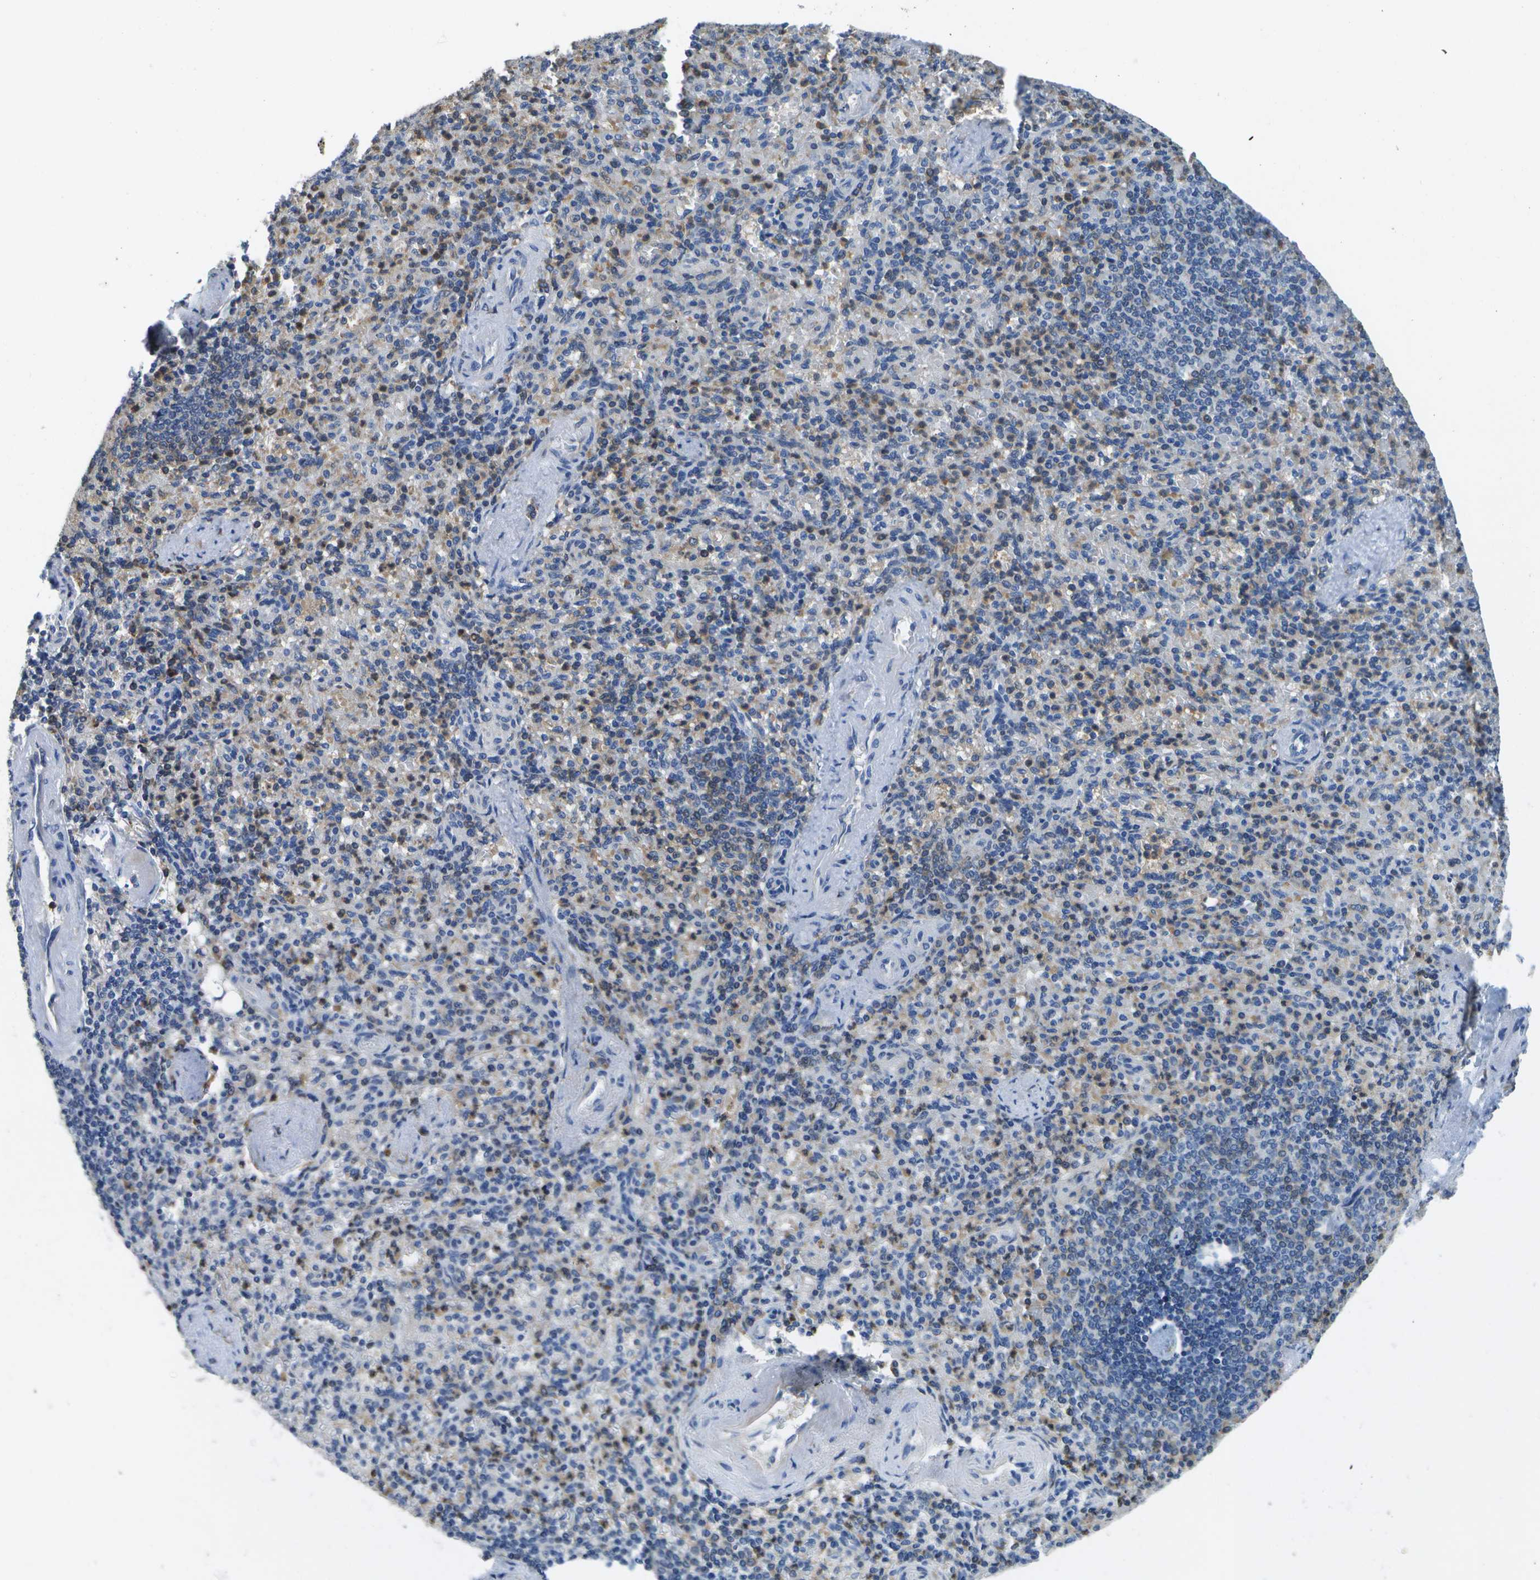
{"staining": {"intensity": "moderate", "quantity": "25%-75%", "location": "cytoplasmic/membranous,nuclear"}, "tissue": "spleen", "cell_type": "Cells in red pulp", "image_type": "normal", "snomed": [{"axis": "morphology", "description": "Normal tissue, NOS"}, {"axis": "topography", "description": "Spleen"}], "caption": "Spleen stained with DAB immunohistochemistry displays medium levels of moderate cytoplasmic/membranous,nuclear expression in approximately 25%-75% of cells in red pulp. The protein is stained brown, and the nuclei are stained in blue (DAB IHC with brightfield microscopy, high magnification).", "gene": "DSE", "patient": {"sex": "female", "age": 74}}